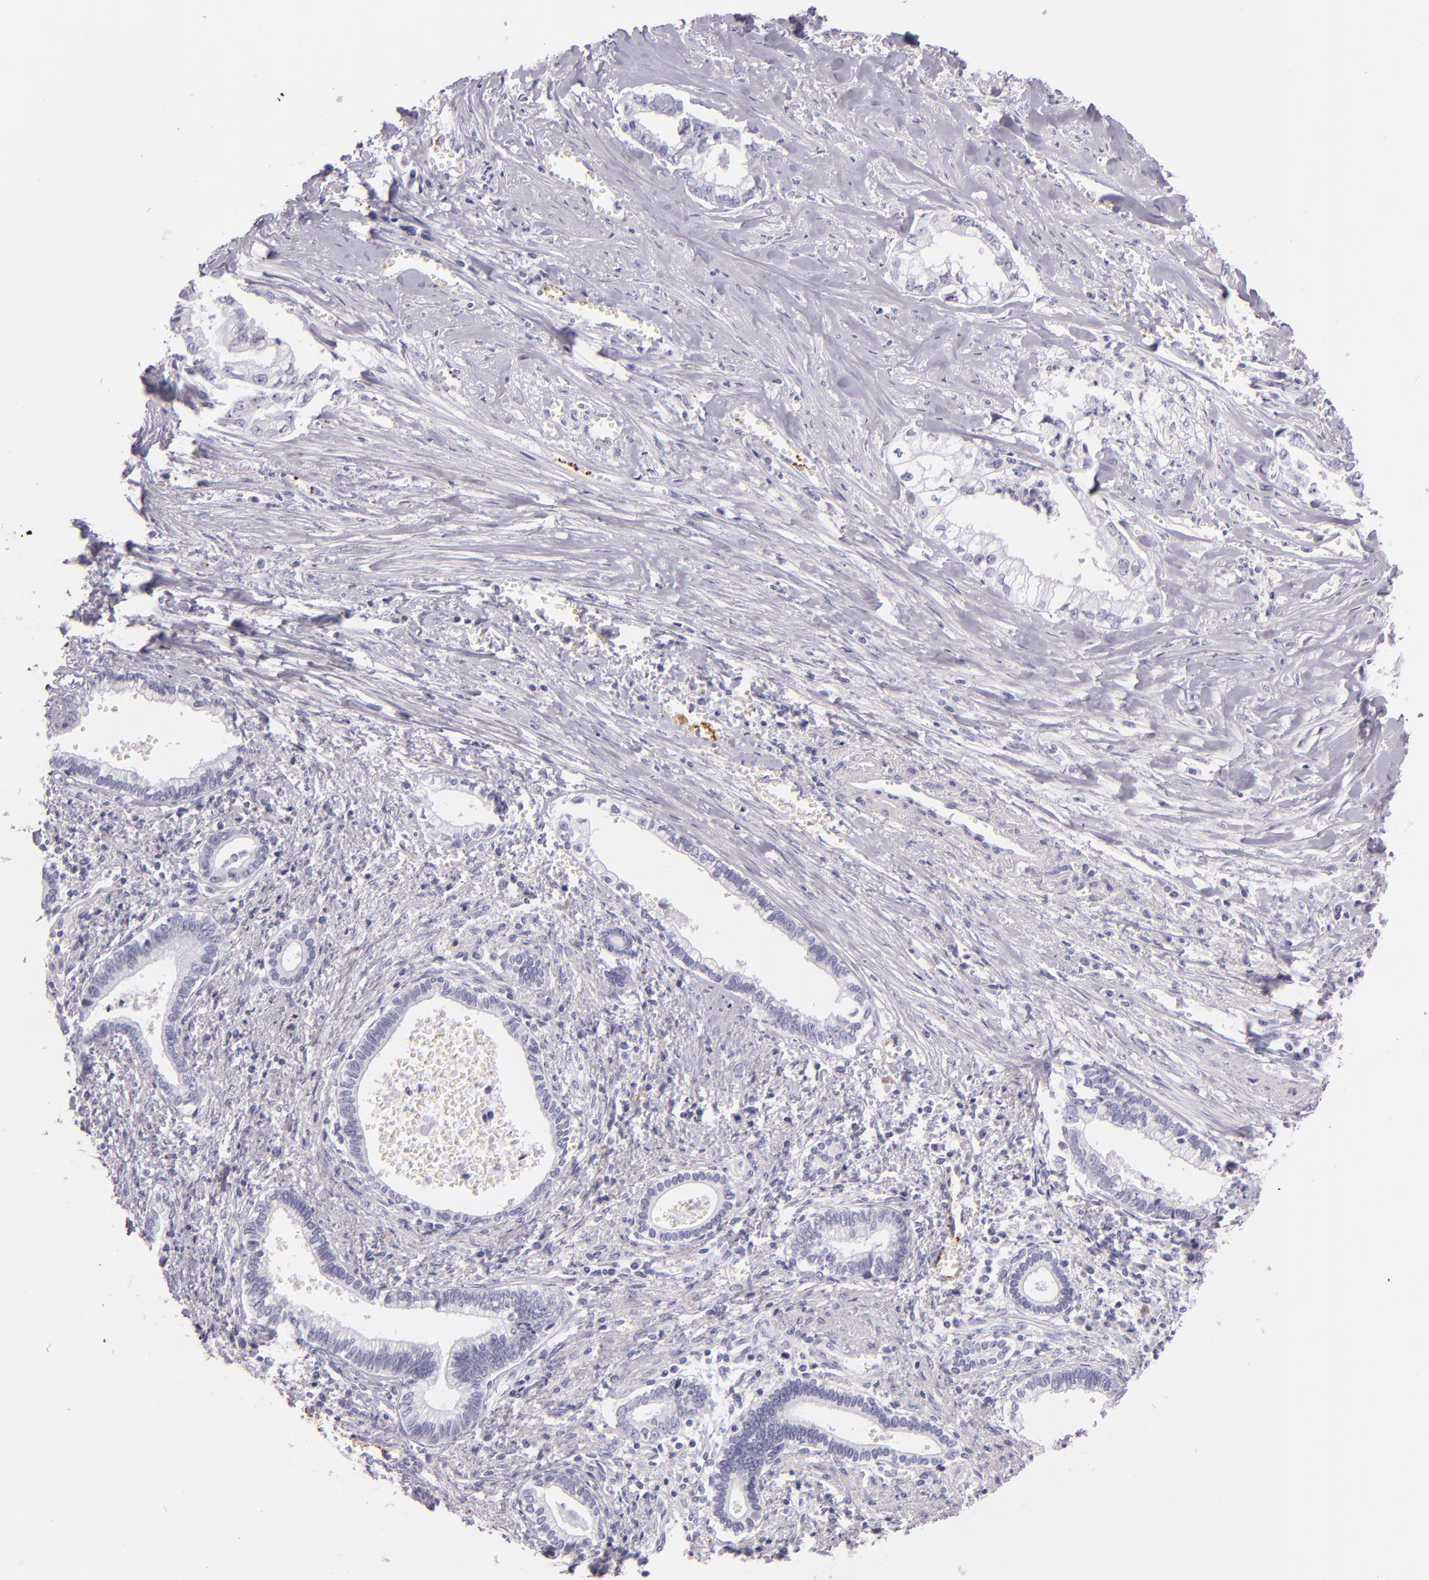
{"staining": {"intensity": "negative", "quantity": "none", "location": "none"}, "tissue": "liver cancer", "cell_type": "Tumor cells", "image_type": "cancer", "snomed": [{"axis": "morphology", "description": "Cholangiocarcinoma"}, {"axis": "topography", "description": "Liver"}], "caption": "A histopathology image of human liver cholangiocarcinoma is negative for staining in tumor cells. (Stains: DAB immunohistochemistry with hematoxylin counter stain, Microscopy: brightfield microscopy at high magnification).", "gene": "SELP", "patient": {"sex": "male", "age": 57}}